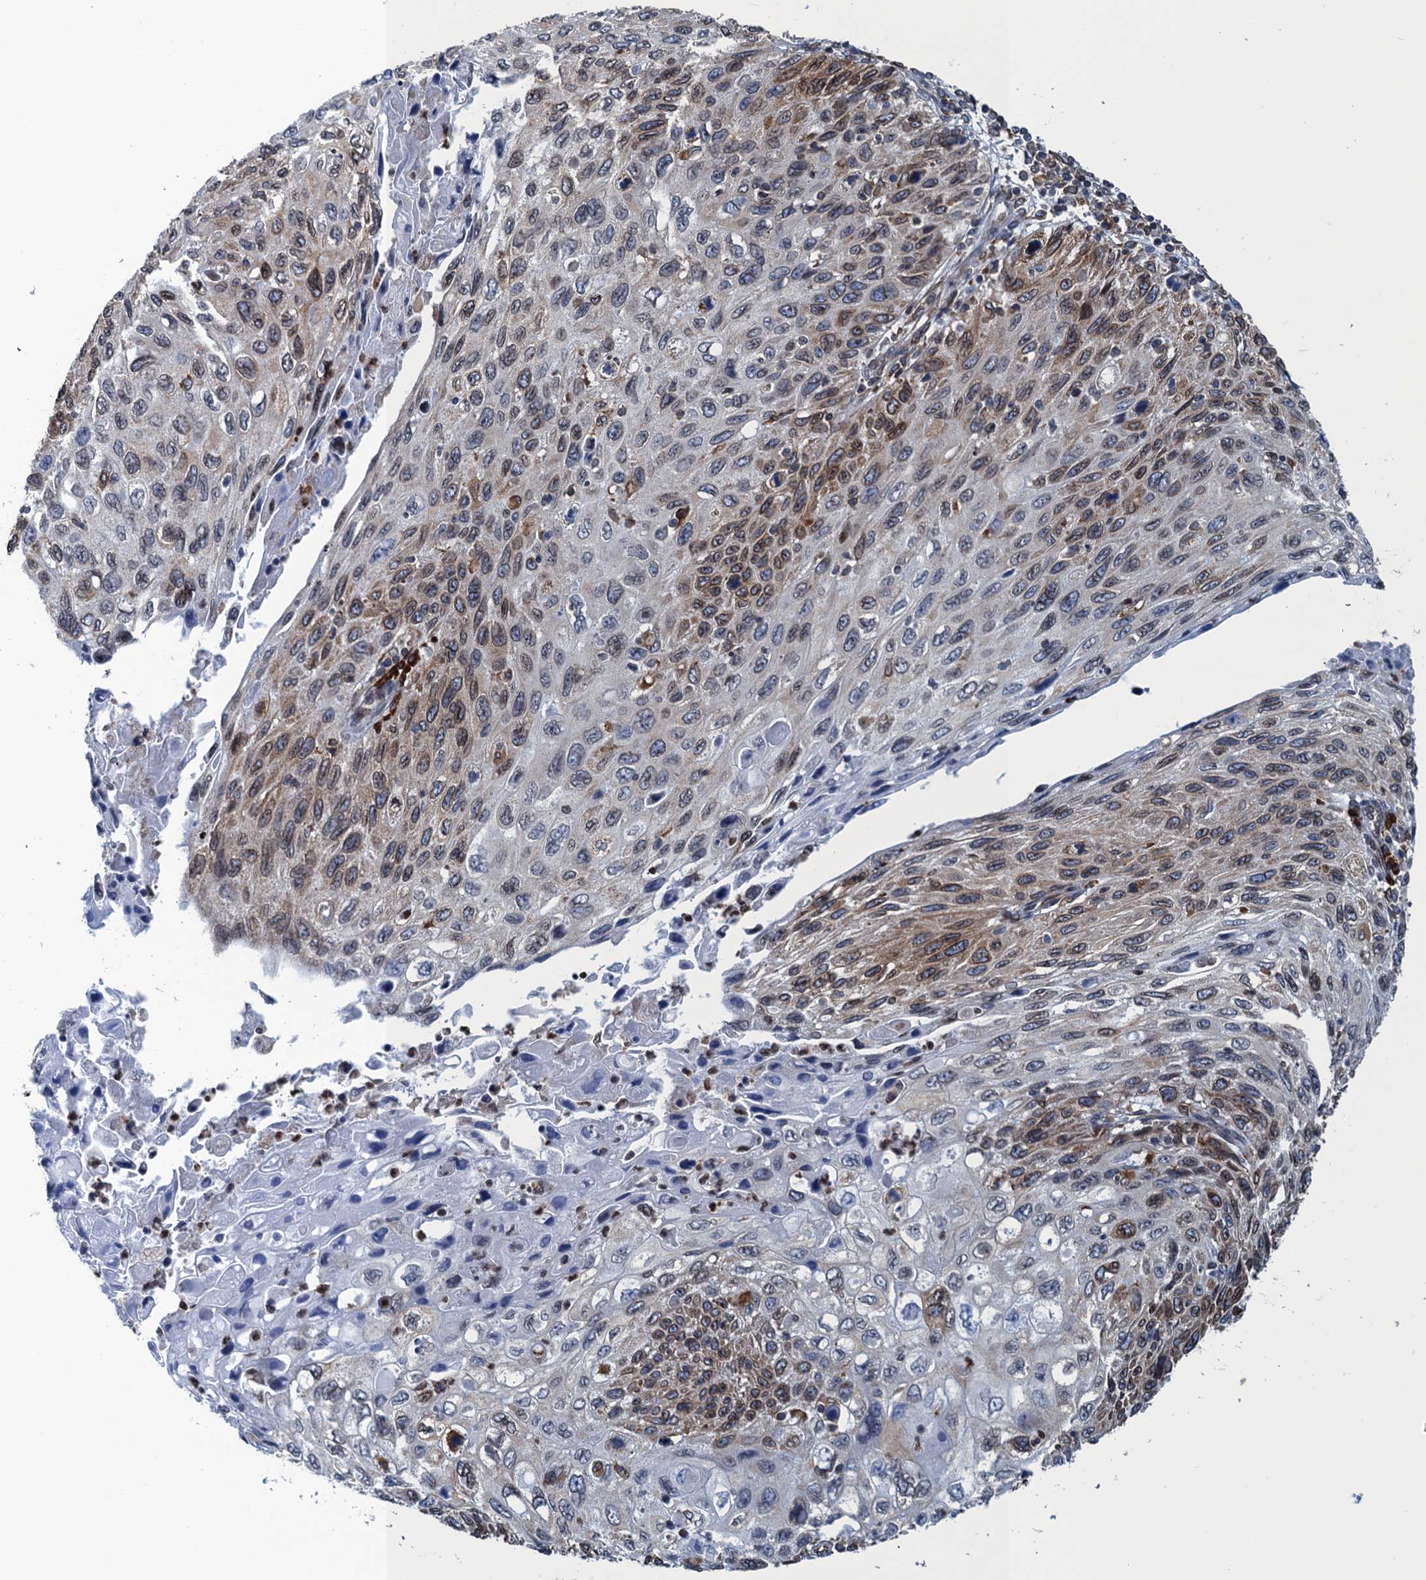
{"staining": {"intensity": "moderate", "quantity": "<25%", "location": "cytoplasmic/membranous,nuclear"}, "tissue": "cervical cancer", "cell_type": "Tumor cells", "image_type": "cancer", "snomed": [{"axis": "morphology", "description": "Squamous cell carcinoma, NOS"}, {"axis": "topography", "description": "Cervix"}], "caption": "Cervical cancer (squamous cell carcinoma) tissue shows moderate cytoplasmic/membranous and nuclear expression in approximately <25% of tumor cells", "gene": "TMEM205", "patient": {"sex": "female", "age": 70}}